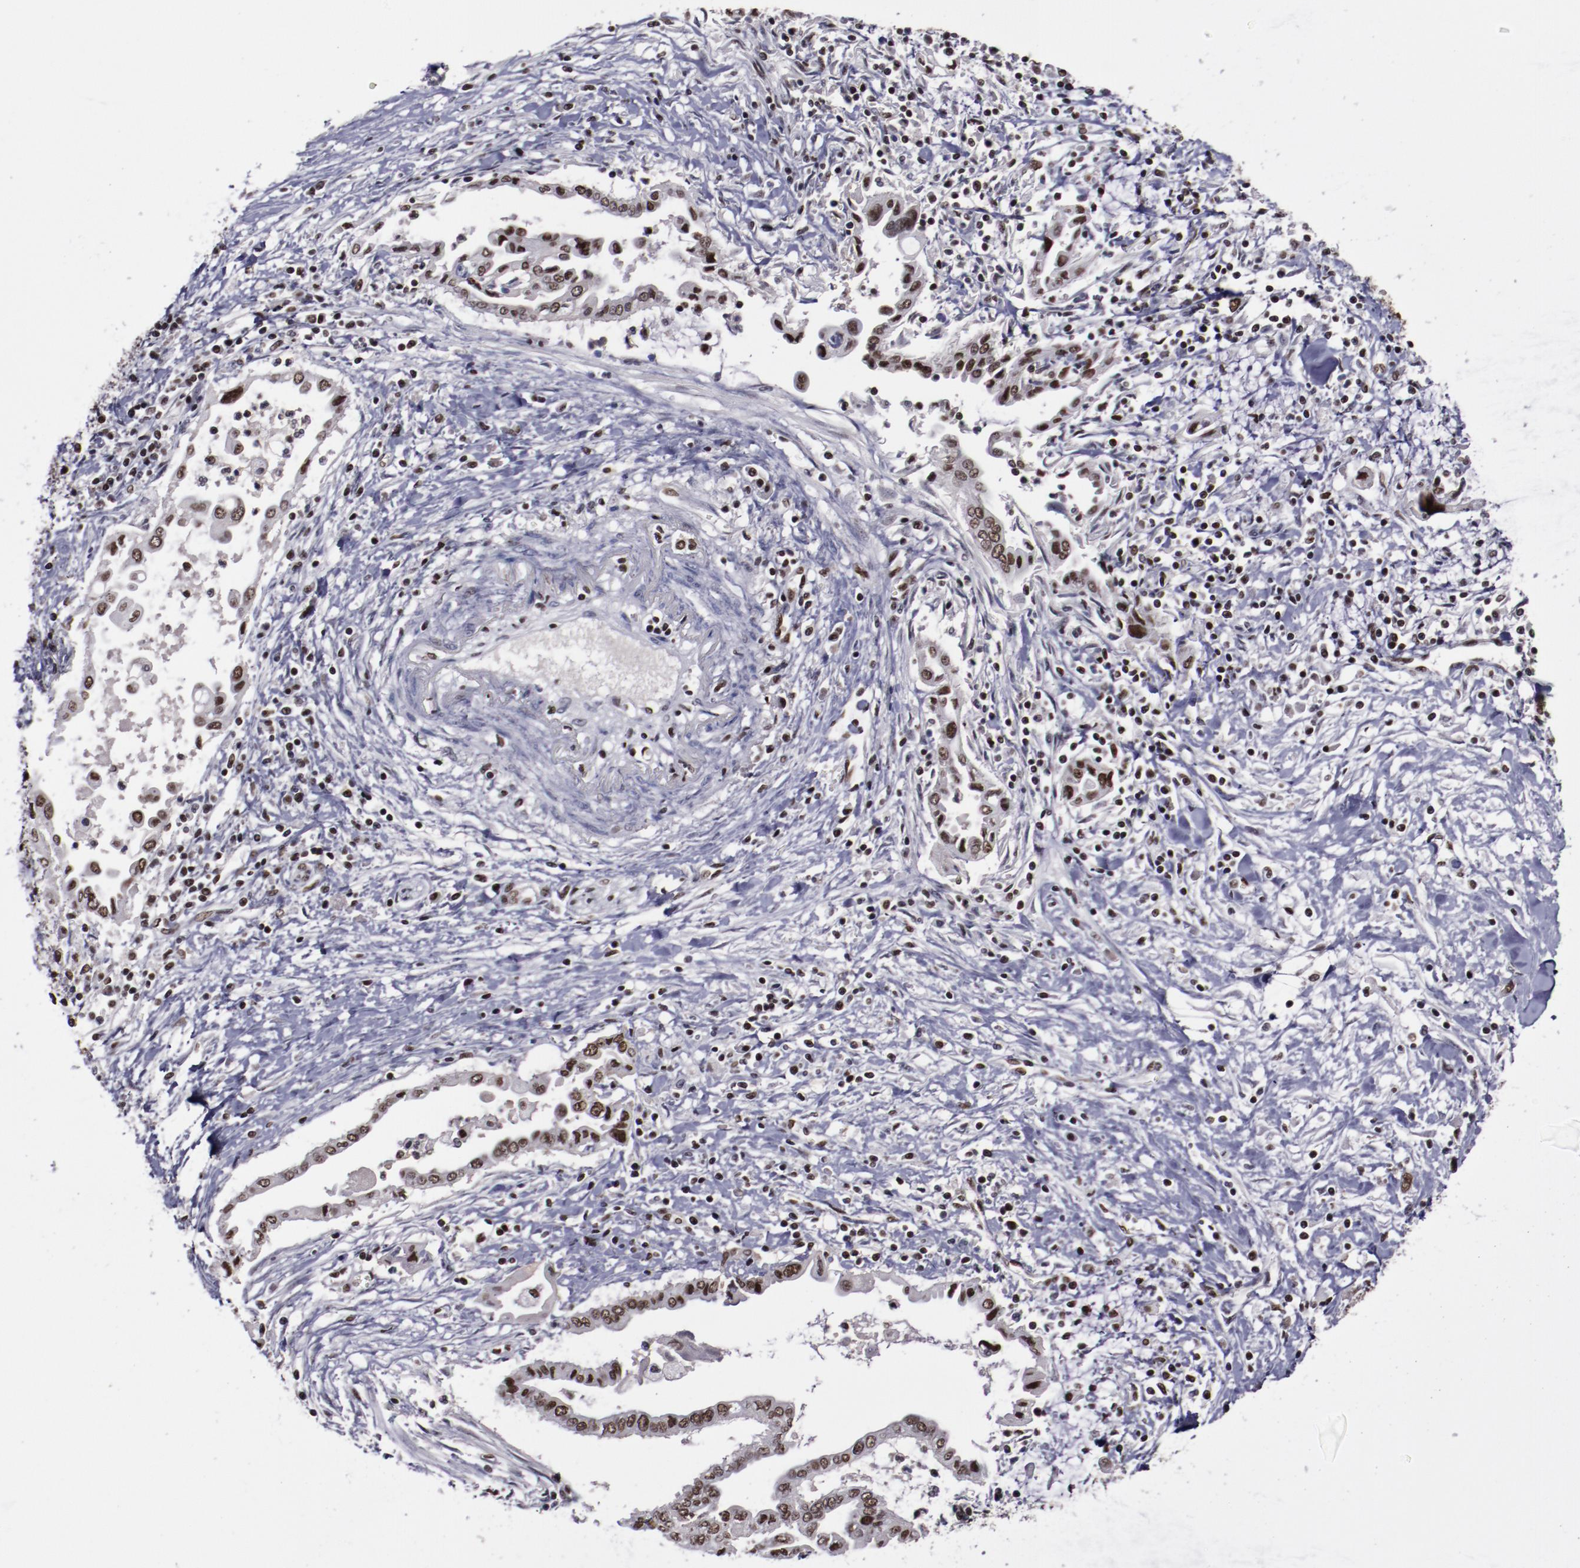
{"staining": {"intensity": "moderate", "quantity": ">75%", "location": "nuclear"}, "tissue": "pancreatic cancer", "cell_type": "Tumor cells", "image_type": "cancer", "snomed": [{"axis": "morphology", "description": "Adenocarcinoma, NOS"}, {"axis": "topography", "description": "Pancreas"}], "caption": "This photomicrograph reveals pancreatic cancer (adenocarcinoma) stained with IHC to label a protein in brown. The nuclear of tumor cells show moderate positivity for the protein. Nuclei are counter-stained blue.", "gene": "ERH", "patient": {"sex": "female", "age": 57}}